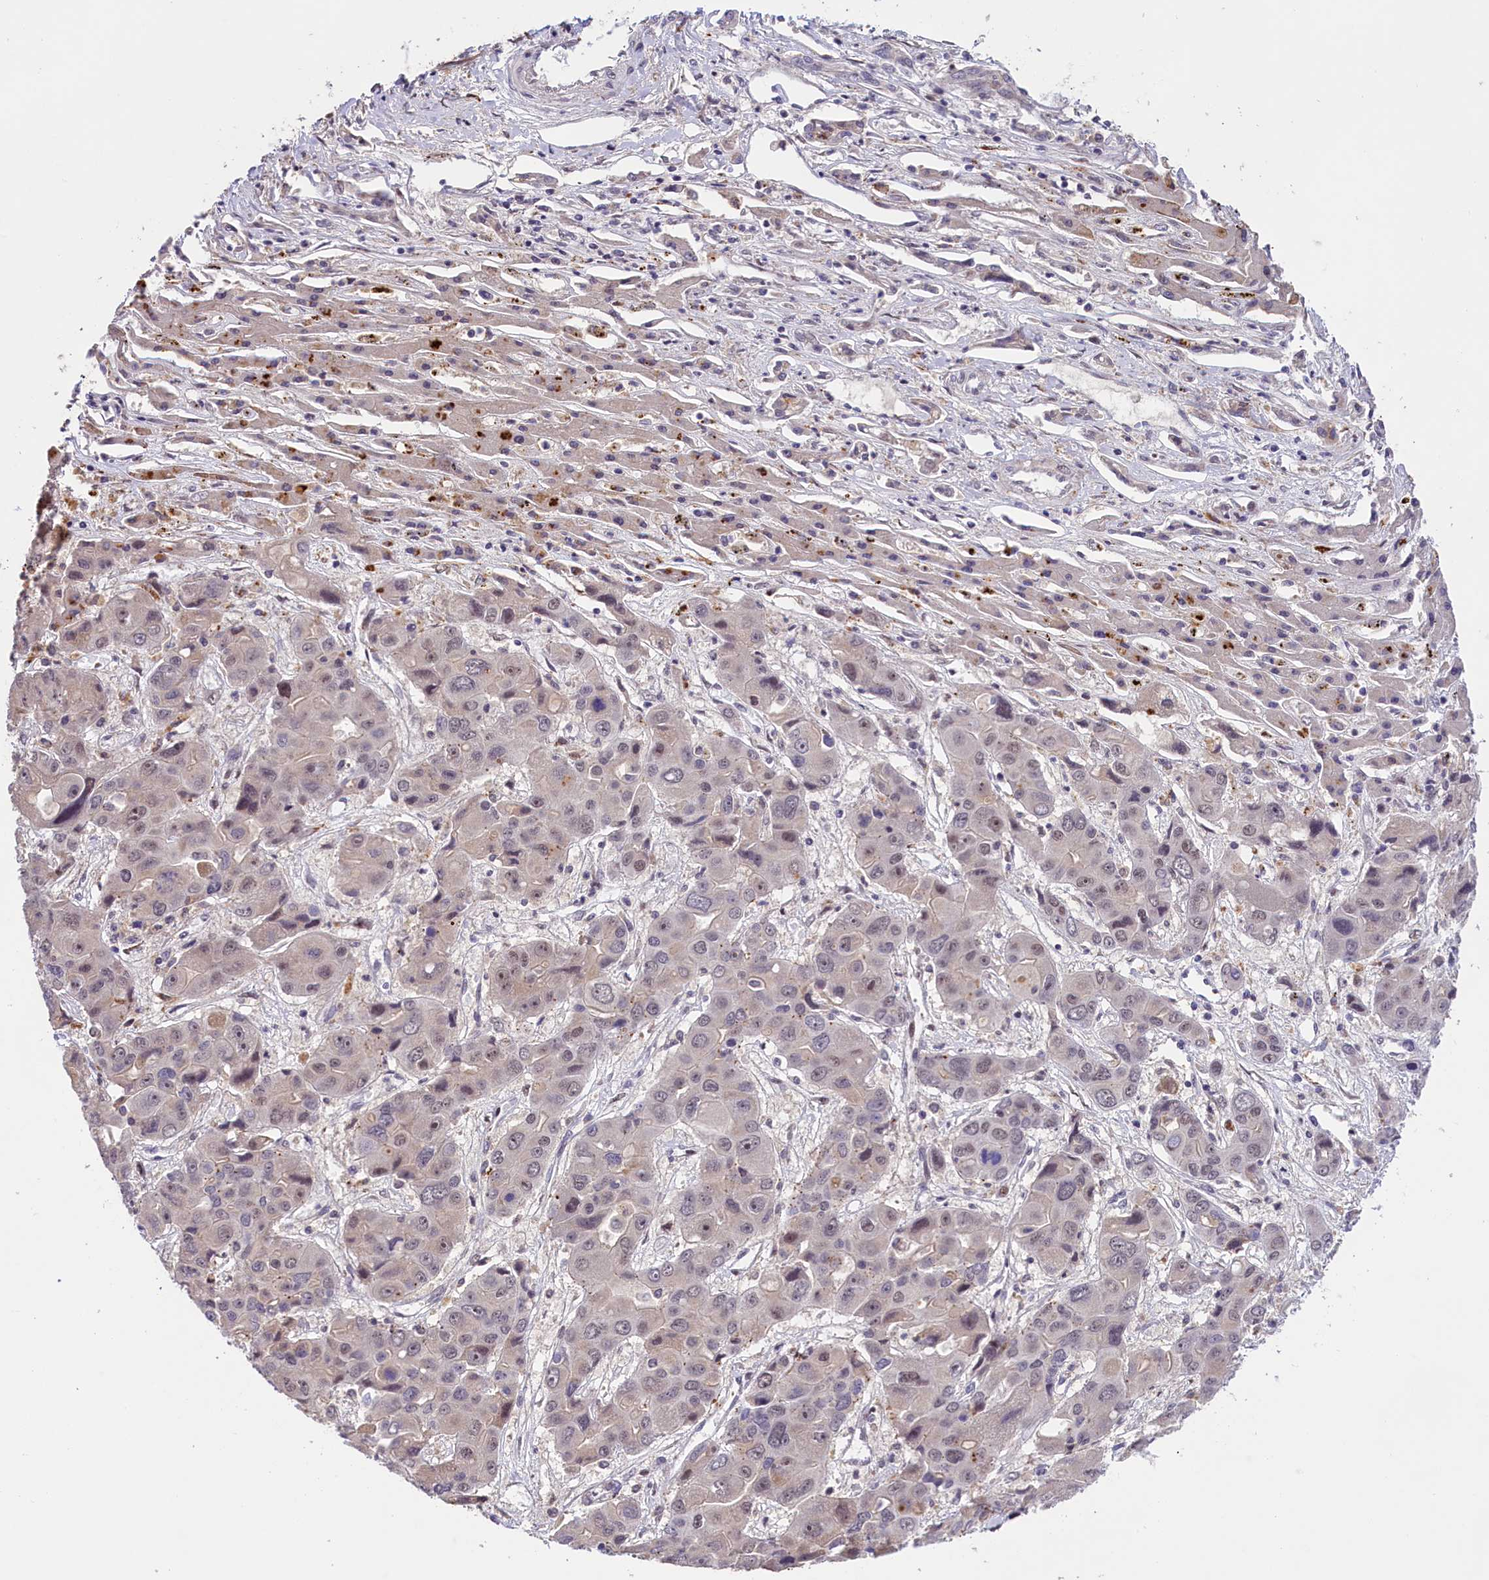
{"staining": {"intensity": "weak", "quantity": "<25%", "location": "nuclear"}, "tissue": "liver cancer", "cell_type": "Tumor cells", "image_type": "cancer", "snomed": [{"axis": "morphology", "description": "Cholangiocarcinoma"}, {"axis": "topography", "description": "Liver"}], "caption": "Immunohistochemistry (IHC) of cholangiocarcinoma (liver) shows no expression in tumor cells.", "gene": "FBXO45", "patient": {"sex": "male", "age": 67}}